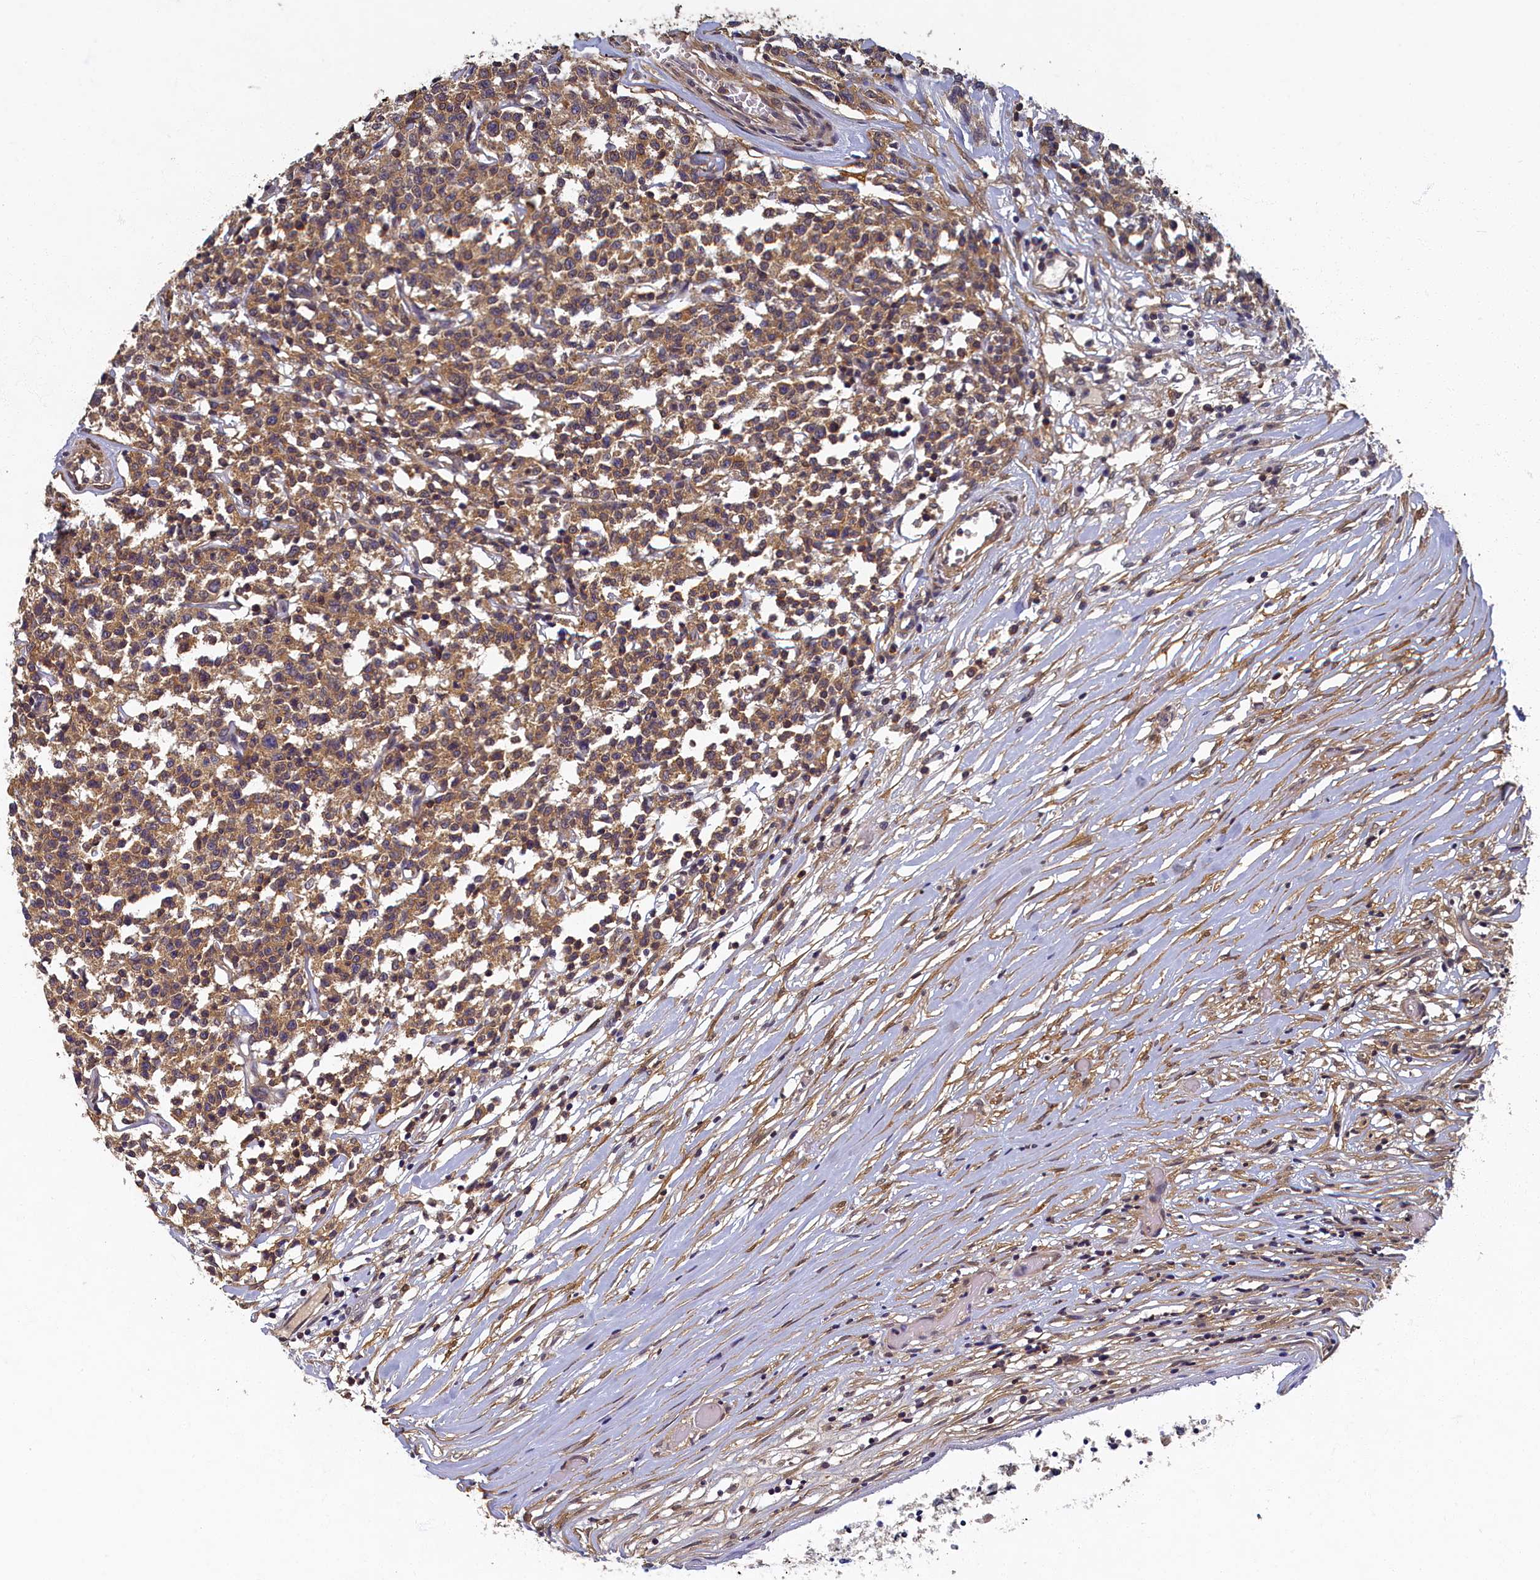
{"staining": {"intensity": "moderate", "quantity": ">75%", "location": "cytoplasmic/membranous"}, "tissue": "lymphoma", "cell_type": "Tumor cells", "image_type": "cancer", "snomed": [{"axis": "morphology", "description": "Malignant lymphoma, non-Hodgkin's type, Low grade"}, {"axis": "topography", "description": "Small intestine"}], "caption": "Human malignant lymphoma, non-Hodgkin's type (low-grade) stained with a brown dye displays moderate cytoplasmic/membranous positive expression in approximately >75% of tumor cells.", "gene": "TBCB", "patient": {"sex": "female", "age": 59}}